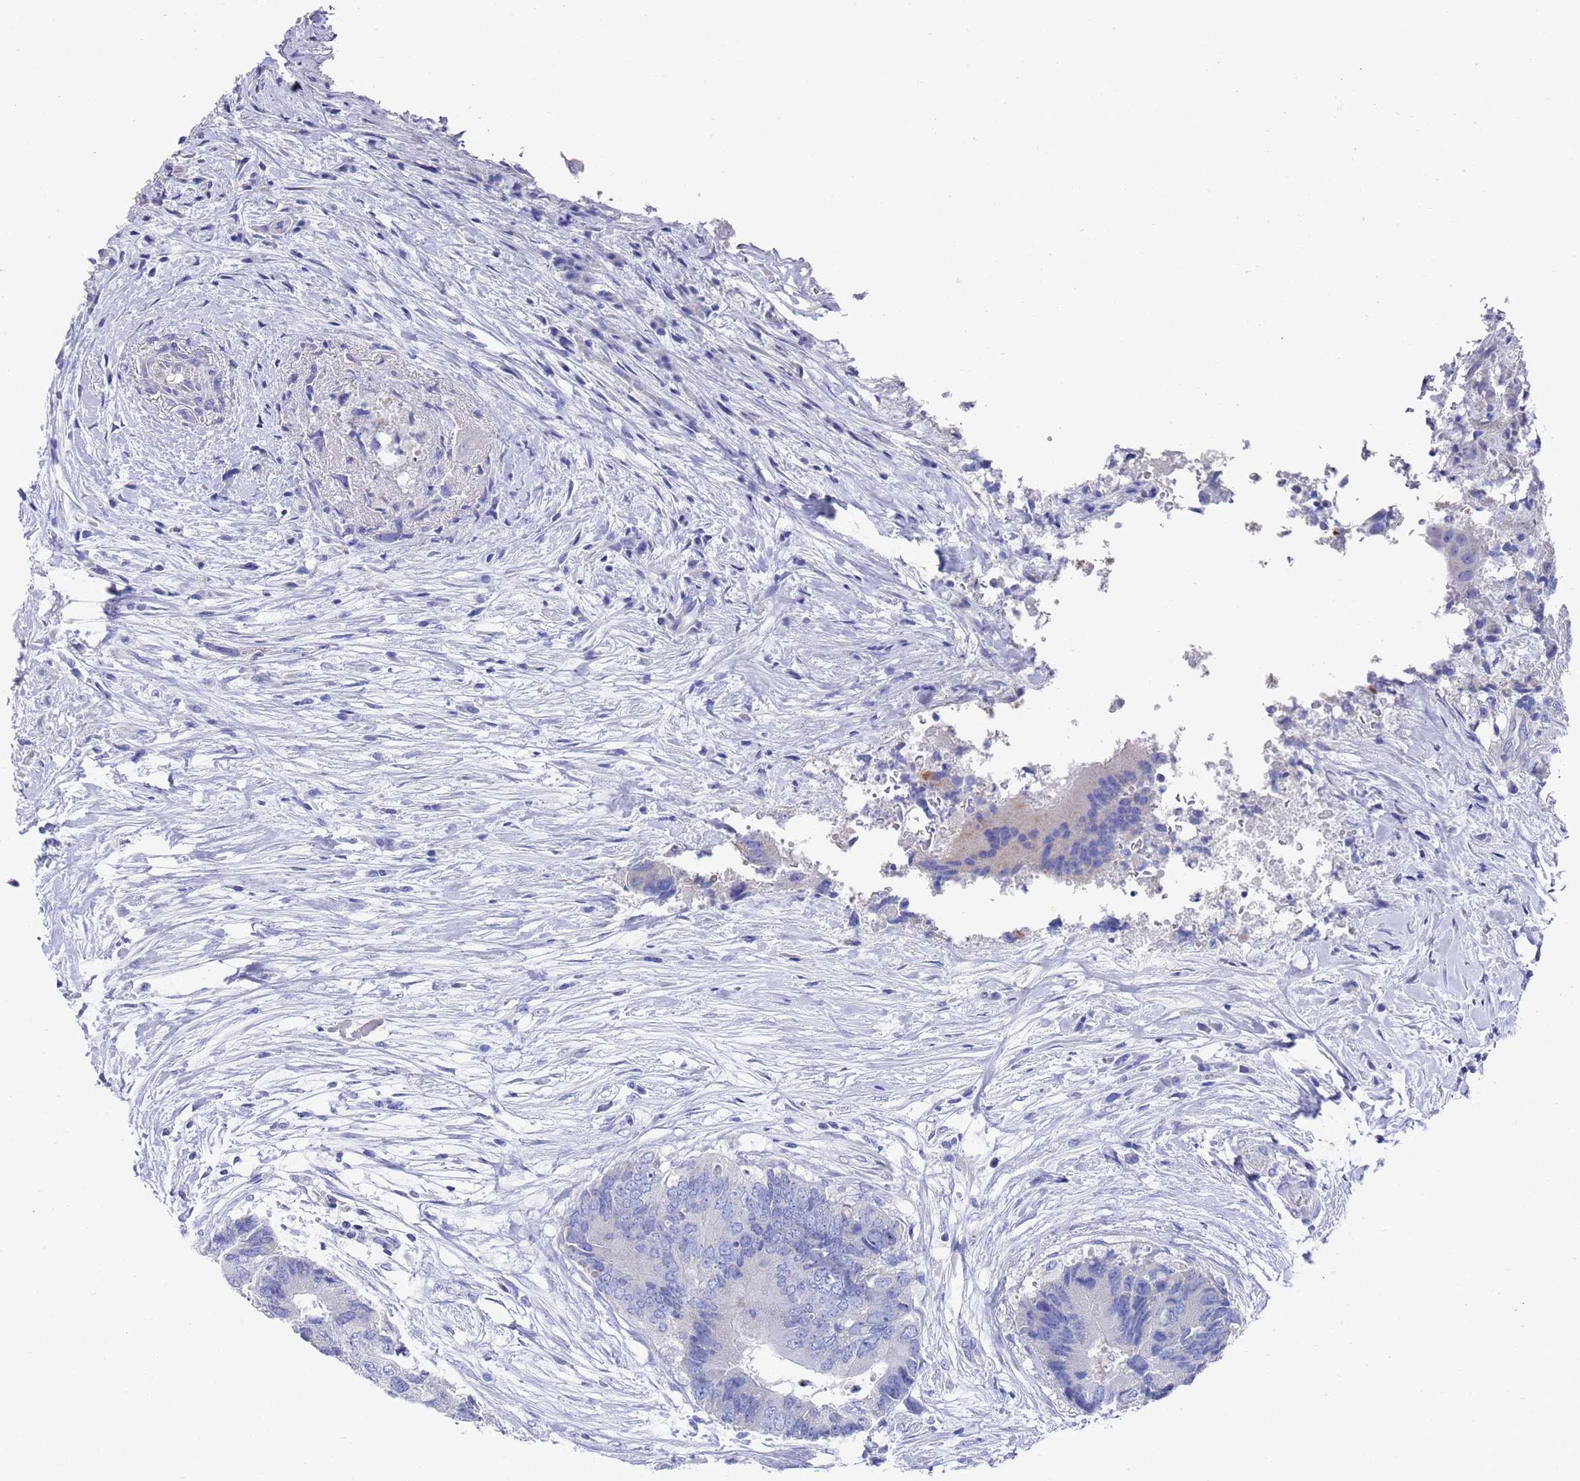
{"staining": {"intensity": "negative", "quantity": "none", "location": "none"}, "tissue": "colorectal cancer", "cell_type": "Tumor cells", "image_type": "cancer", "snomed": [{"axis": "morphology", "description": "Adenocarcinoma, NOS"}, {"axis": "topography", "description": "Colon"}], "caption": "Histopathology image shows no significant protein staining in tumor cells of colorectal cancer (adenocarcinoma).", "gene": "SCAPER", "patient": {"sex": "male", "age": 71}}